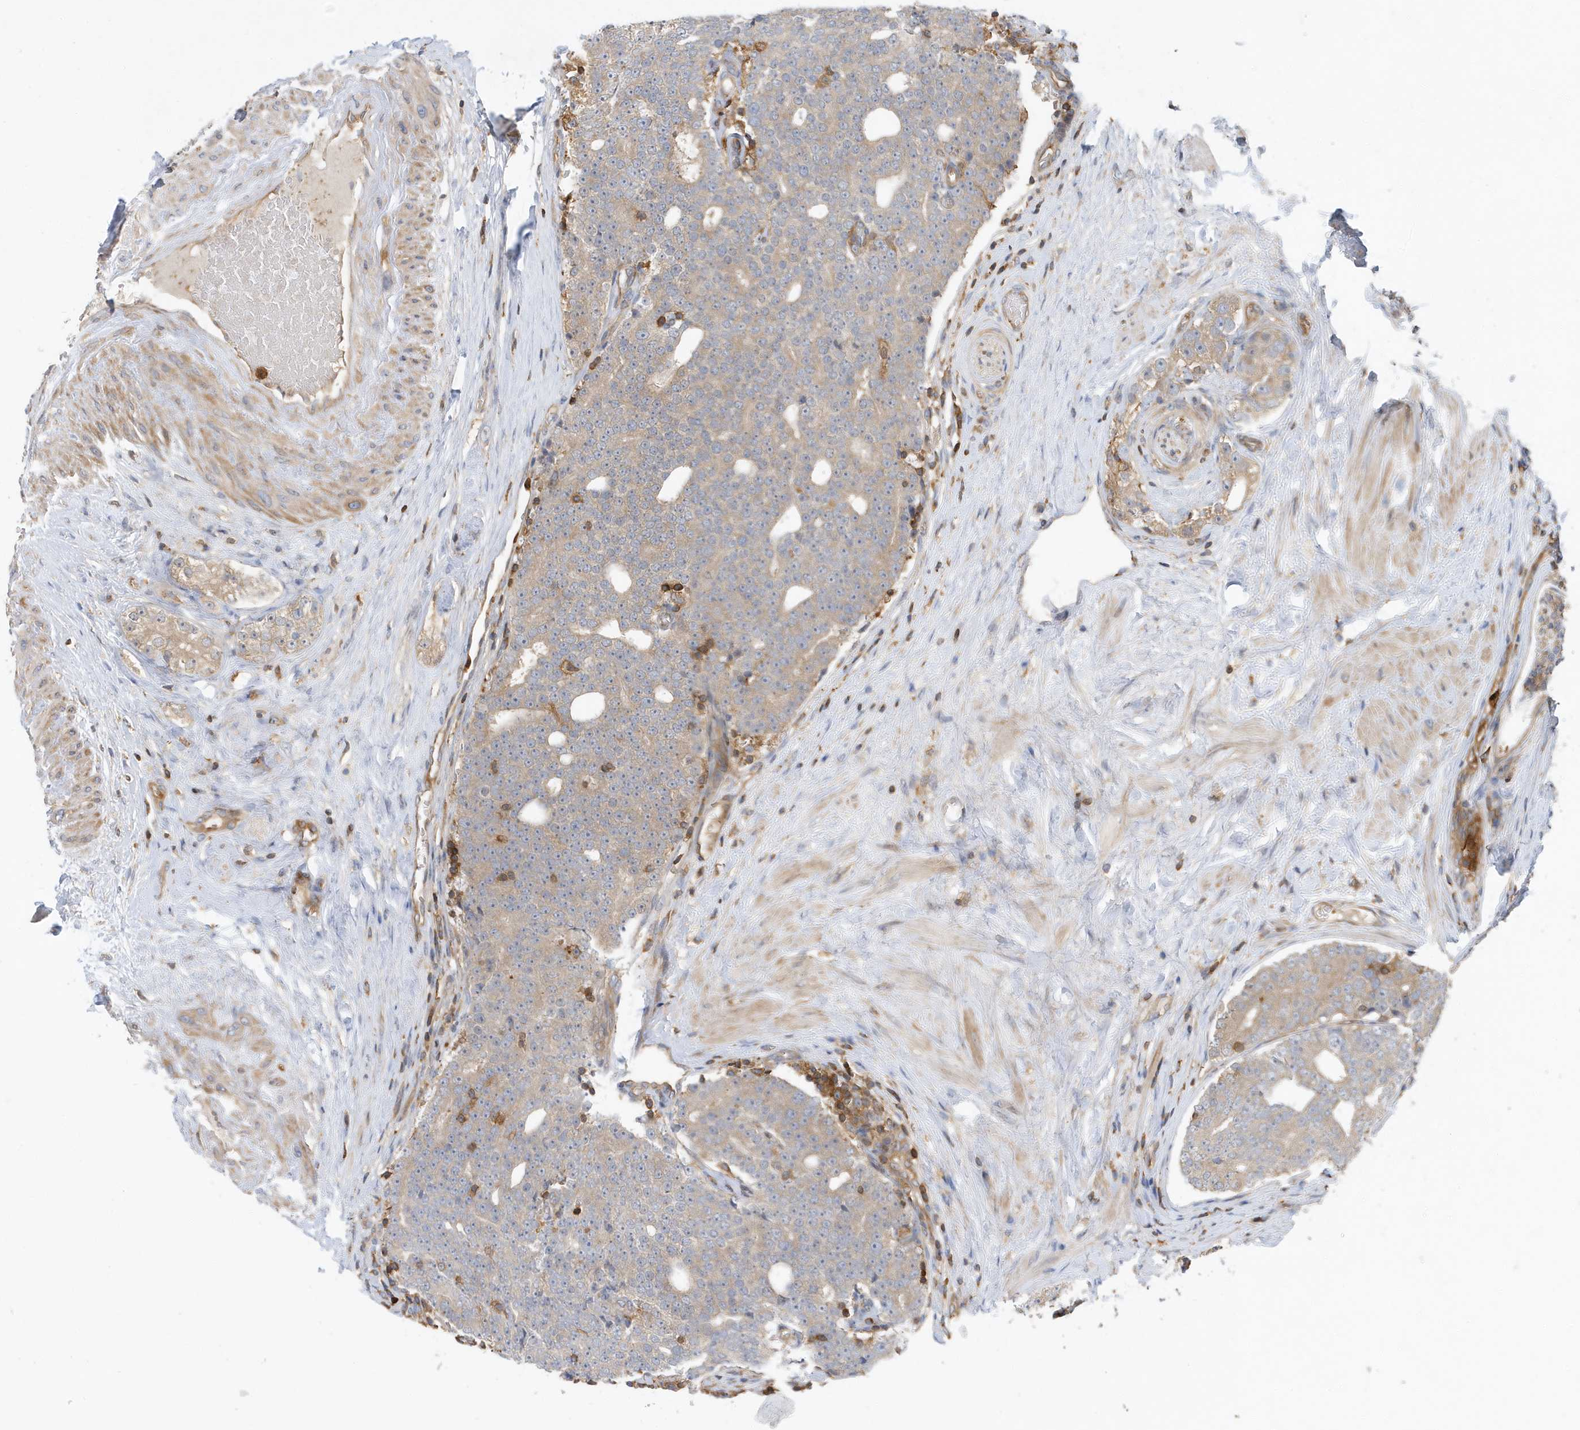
{"staining": {"intensity": "weak", "quantity": ">75%", "location": "cytoplasmic/membranous"}, "tissue": "prostate cancer", "cell_type": "Tumor cells", "image_type": "cancer", "snomed": [{"axis": "morphology", "description": "Adenocarcinoma, High grade"}, {"axis": "topography", "description": "Prostate"}], "caption": "Immunohistochemistry (IHC) micrograph of neoplastic tissue: human adenocarcinoma (high-grade) (prostate) stained using immunohistochemistry (IHC) demonstrates low levels of weak protein expression localized specifically in the cytoplasmic/membranous of tumor cells, appearing as a cytoplasmic/membranous brown color.", "gene": "LAPTM4A", "patient": {"sex": "male", "age": 56}}